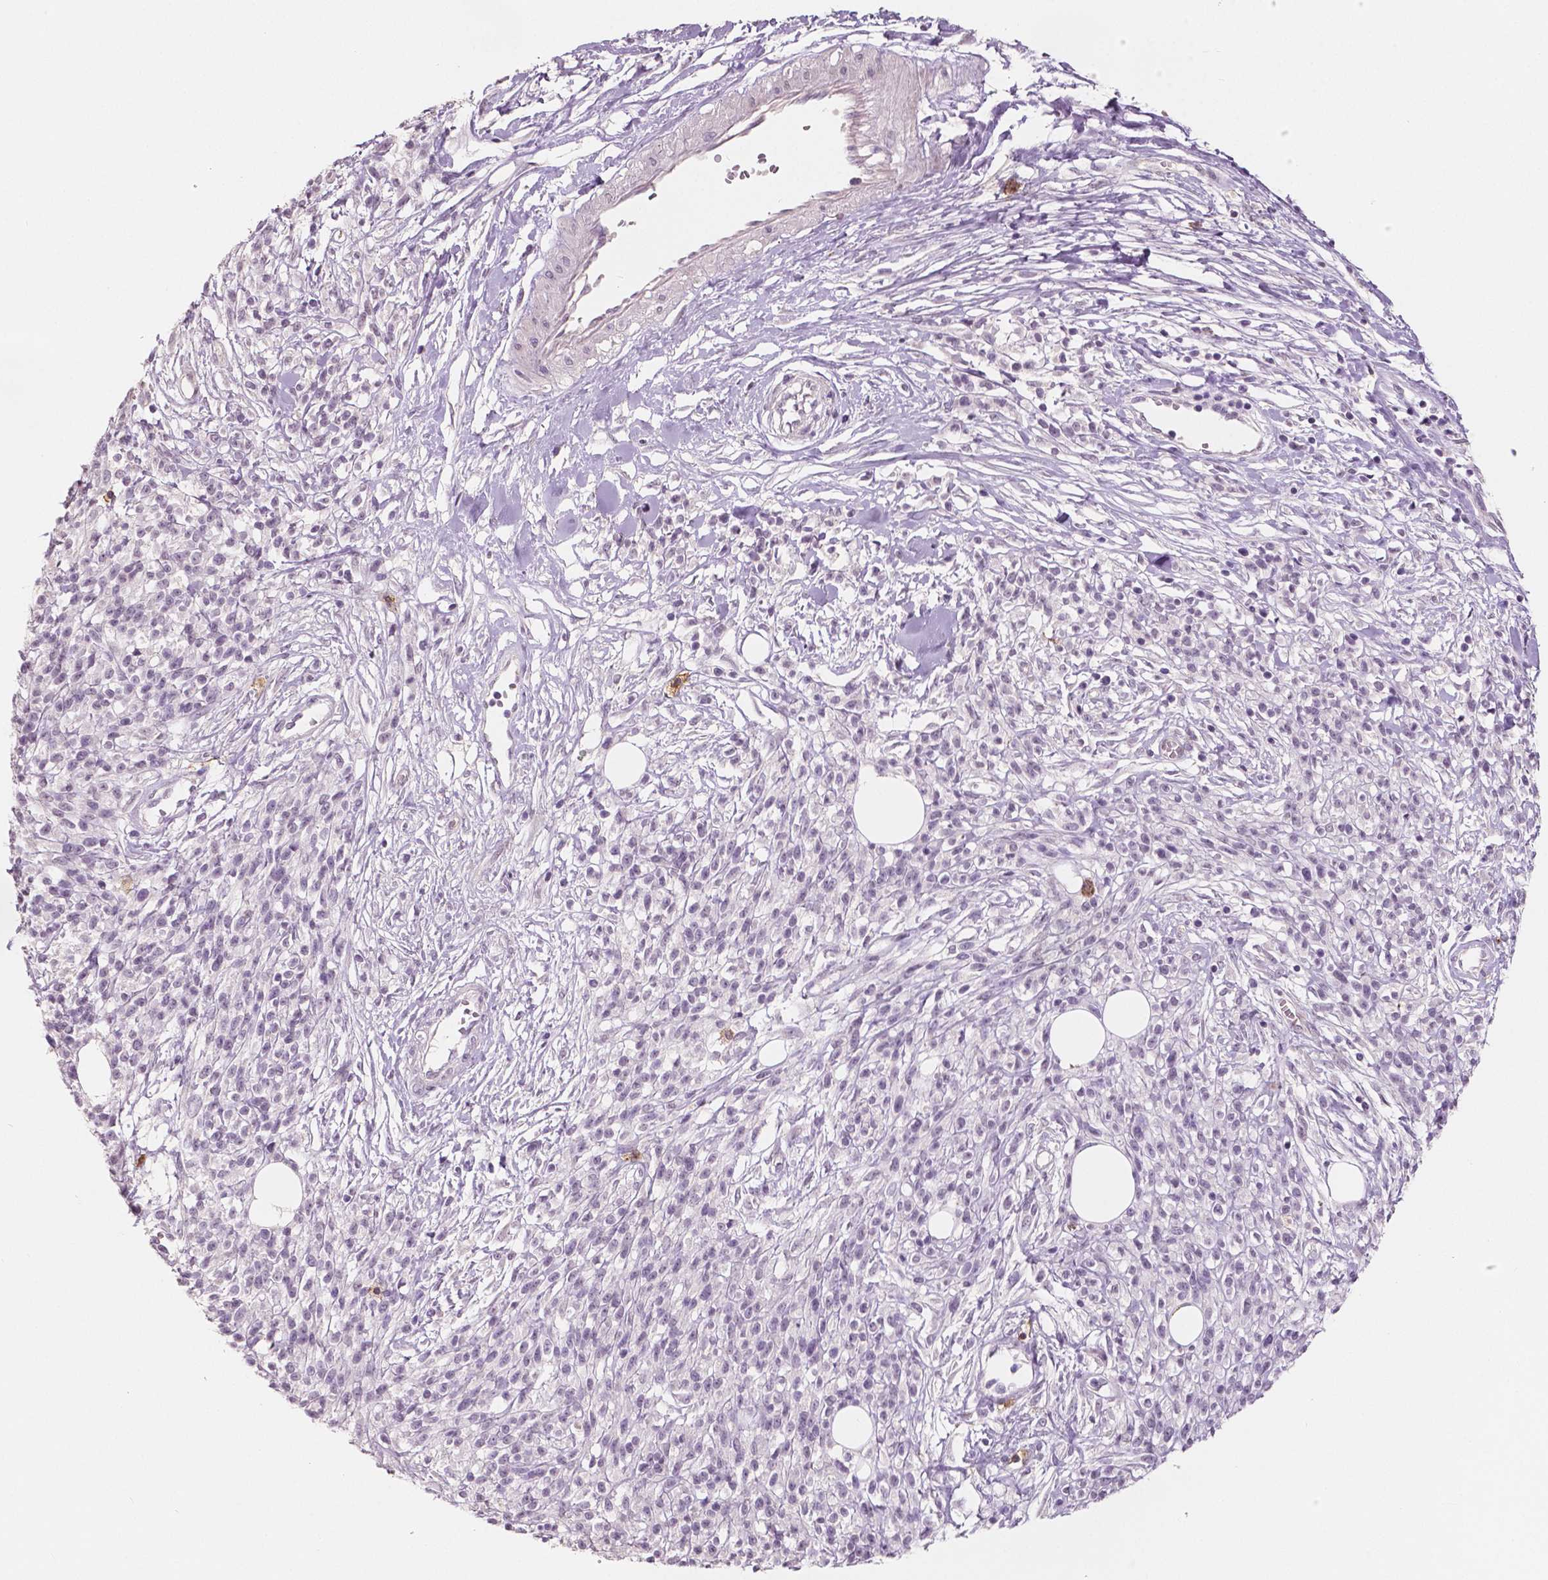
{"staining": {"intensity": "negative", "quantity": "none", "location": "none"}, "tissue": "melanoma", "cell_type": "Tumor cells", "image_type": "cancer", "snomed": [{"axis": "morphology", "description": "Malignant melanoma, NOS"}, {"axis": "topography", "description": "Skin"}, {"axis": "topography", "description": "Skin of trunk"}], "caption": "This is a micrograph of immunohistochemistry (IHC) staining of melanoma, which shows no staining in tumor cells. (DAB immunohistochemistry, high magnification).", "gene": "KIT", "patient": {"sex": "male", "age": 74}}